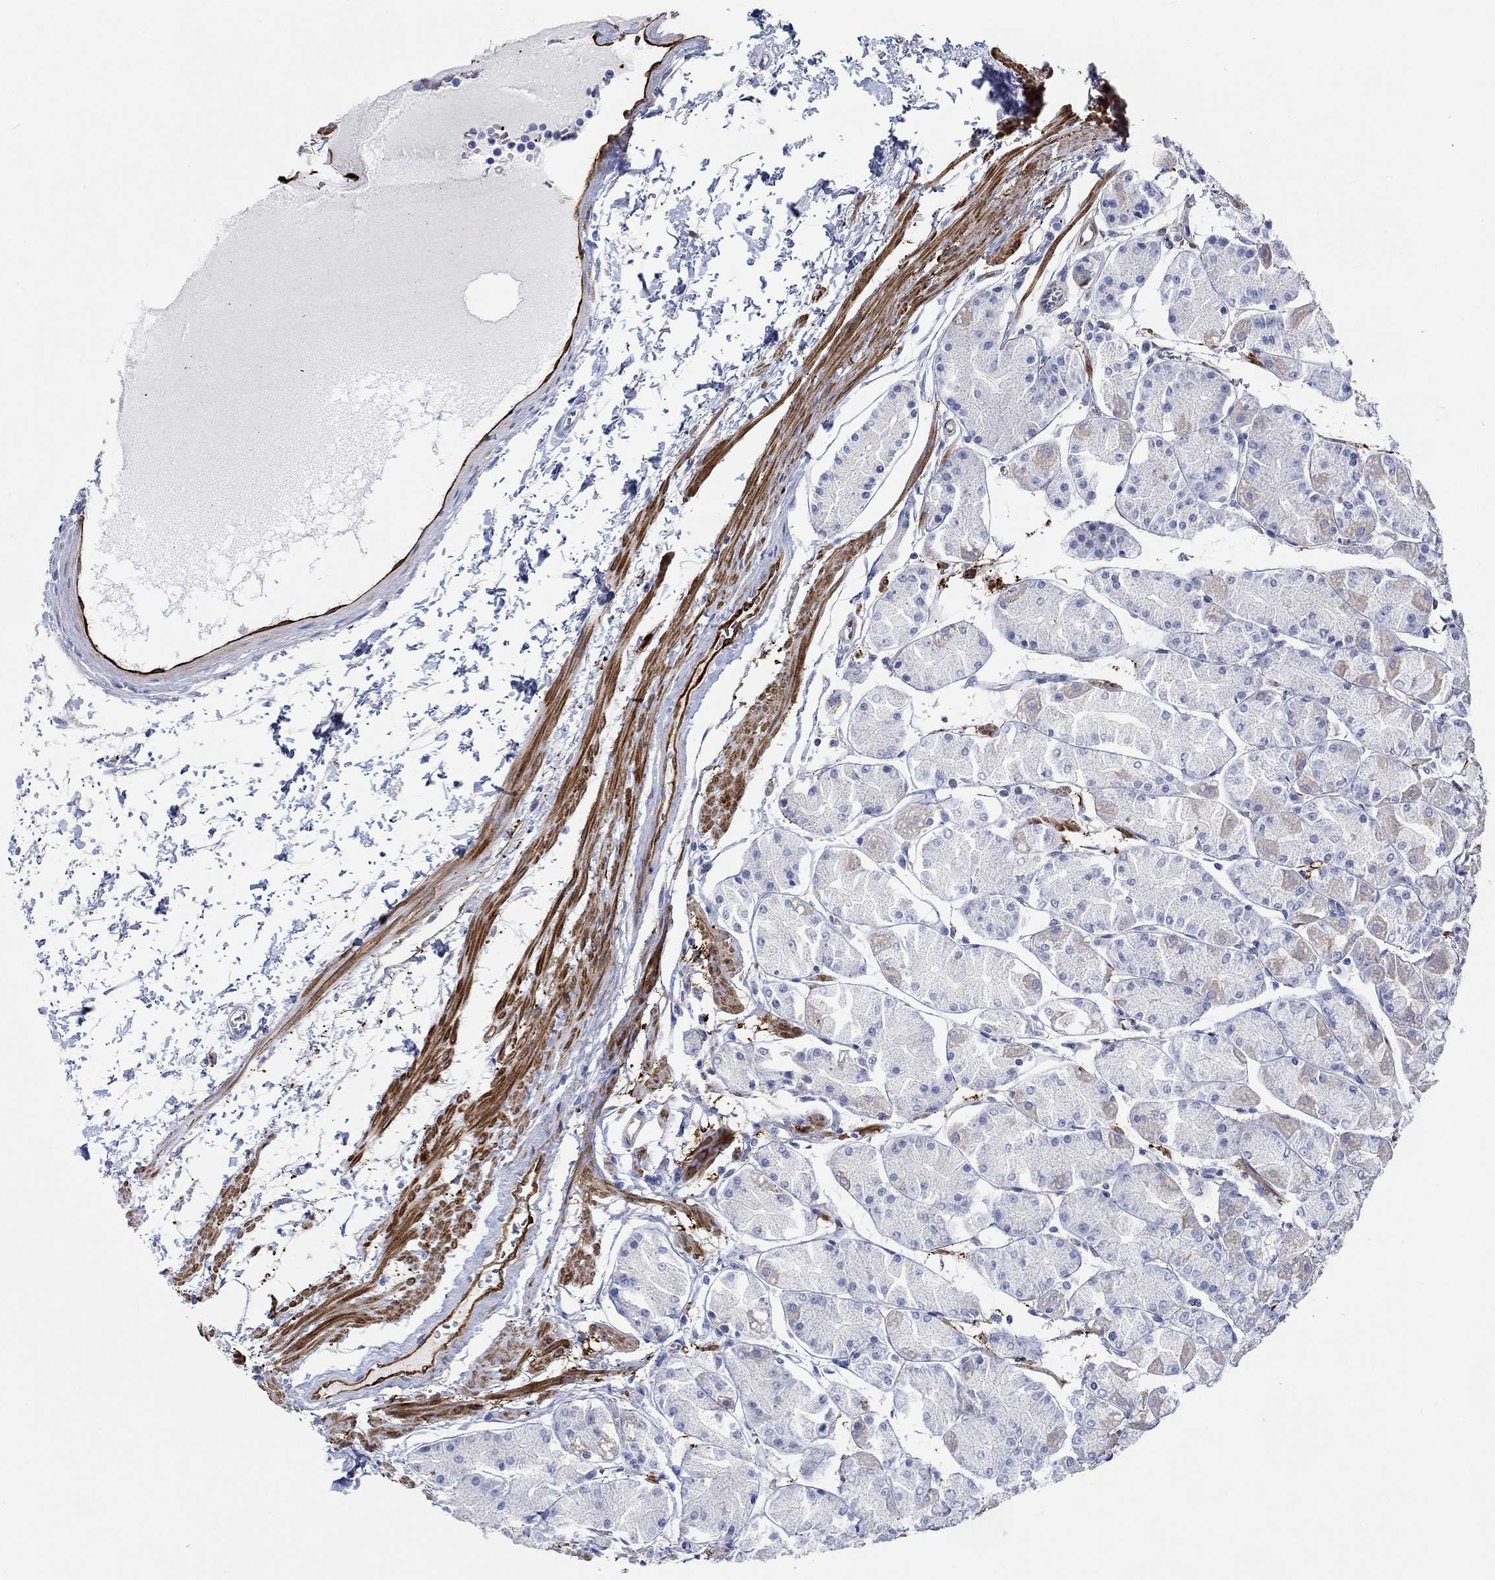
{"staining": {"intensity": "weak", "quantity": "25%-75%", "location": "cytoplasmic/membranous"}, "tissue": "stomach", "cell_type": "Glandular cells", "image_type": "normal", "snomed": [{"axis": "morphology", "description": "Normal tissue, NOS"}, {"axis": "topography", "description": "Stomach, upper"}], "caption": "Immunohistochemical staining of benign stomach demonstrates low levels of weak cytoplasmic/membranous staining in approximately 25%-75% of glandular cells.", "gene": "TGM2", "patient": {"sex": "male", "age": 60}}